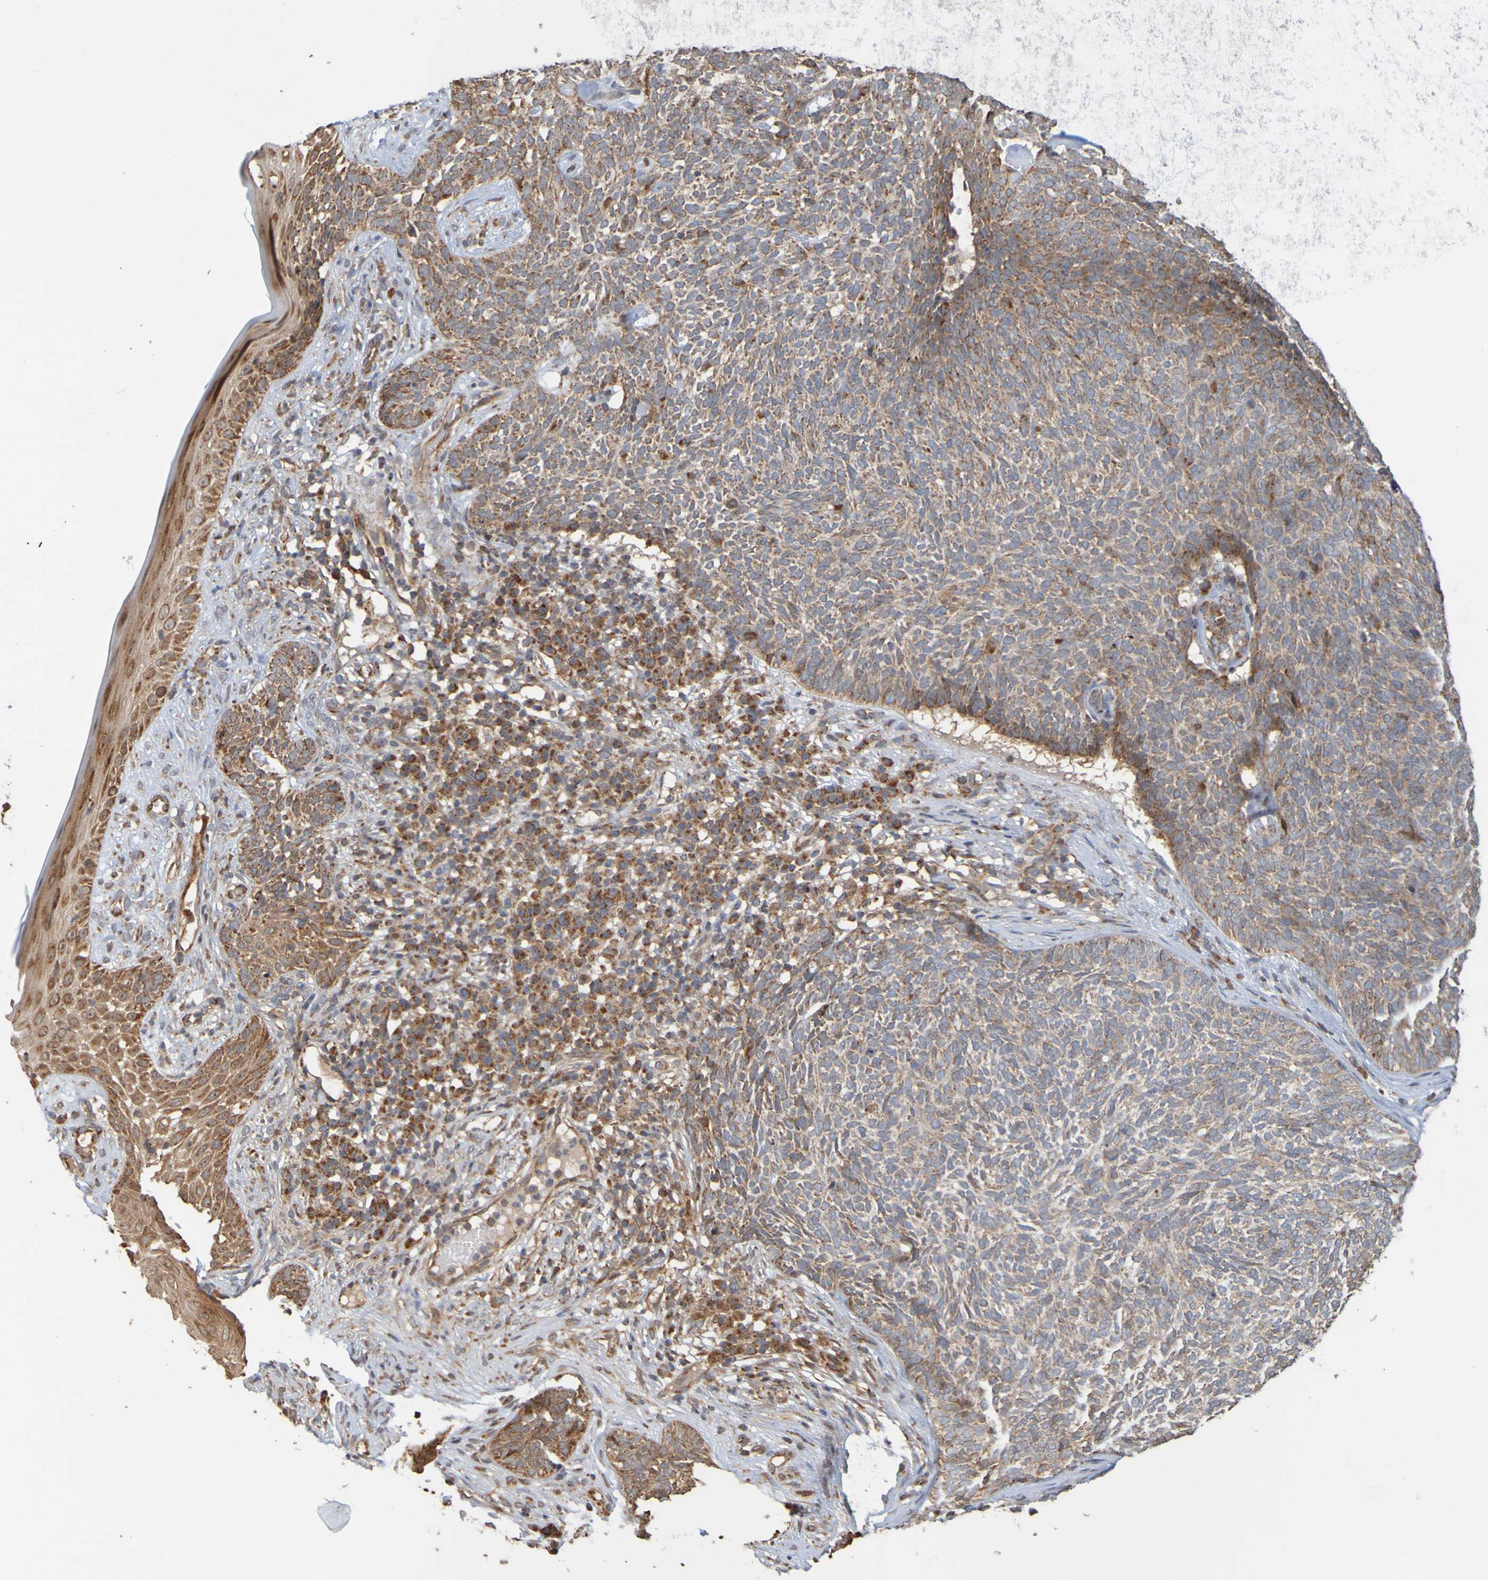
{"staining": {"intensity": "moderate", "quantity": ">75%", "location": "cytoplasmic/membranous"}, "tissue": "skin cancer", "cell_type": "Tumor cells", "image_type": "cancer", "snomed": [{"axis": "morphology", "description": "Basal cell carcinoma"}, {"axis": "topography", "description": "Skin"}], "caption": "Skin basal cell carcinoma stained for a protein demonstrates moderate cytoplasmic/membranous positivity in tumor cells.", "gene": "TMBIM1", "patient": {"sex": "female", "age": 84}}